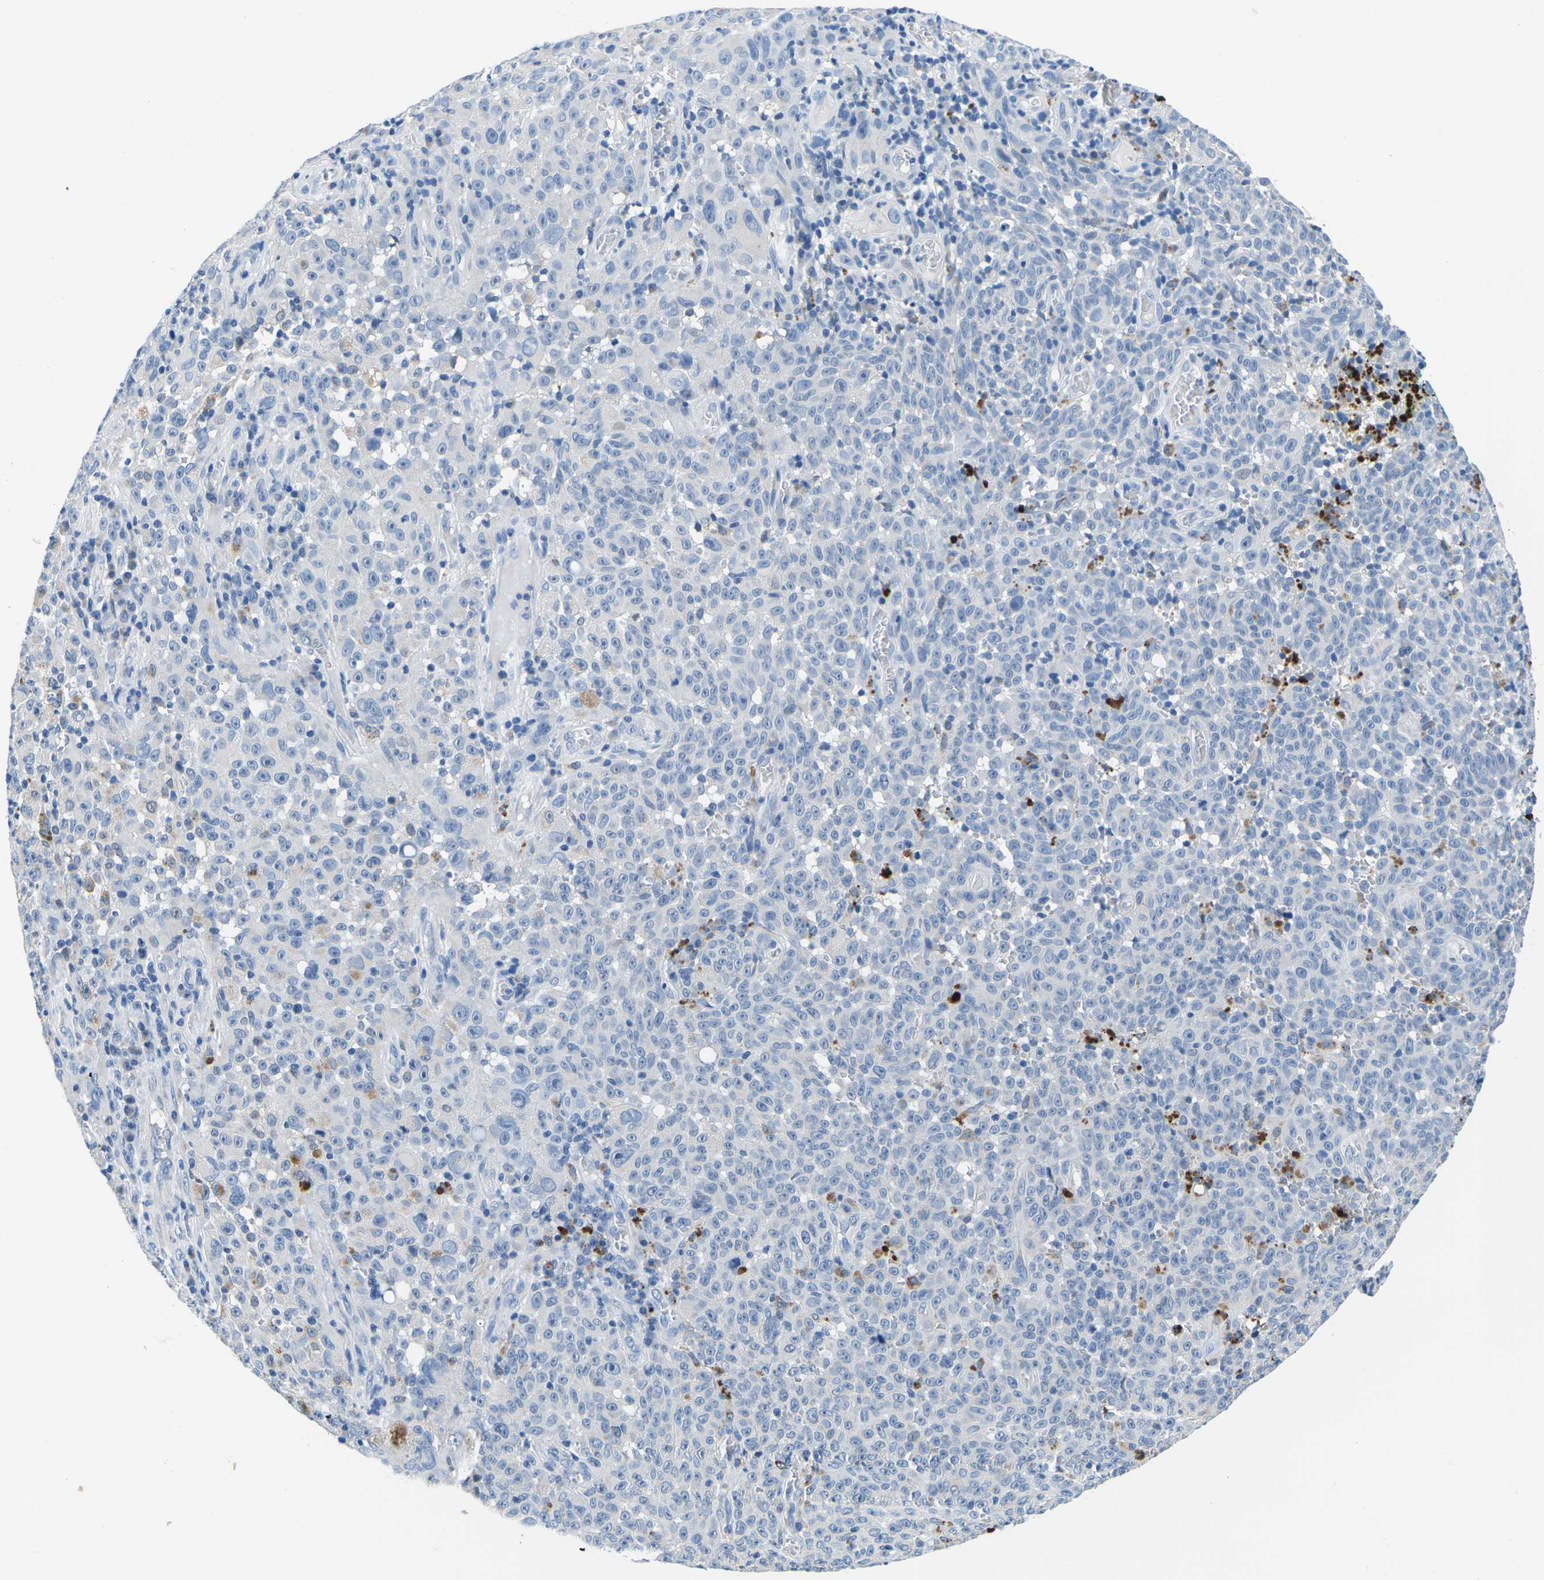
{"staining": {"intensity": "negative", "quantity": "none", "location": "none"}, "tissue": "melanoma", "cell_type": "Tumor cells", "image_type": "cancer", "snomed": [{"axis": "morphology", "description": "Malignant melanoma, NOS"}, {"axis": "topography", "description": "Skin"}], "caption": "DAB immunohistochemical staining of human melanoma demonstrates no significant expression in tumor cells.", "gene": "TM6SF1", "patient": {"sex": "female", "age": 82}}